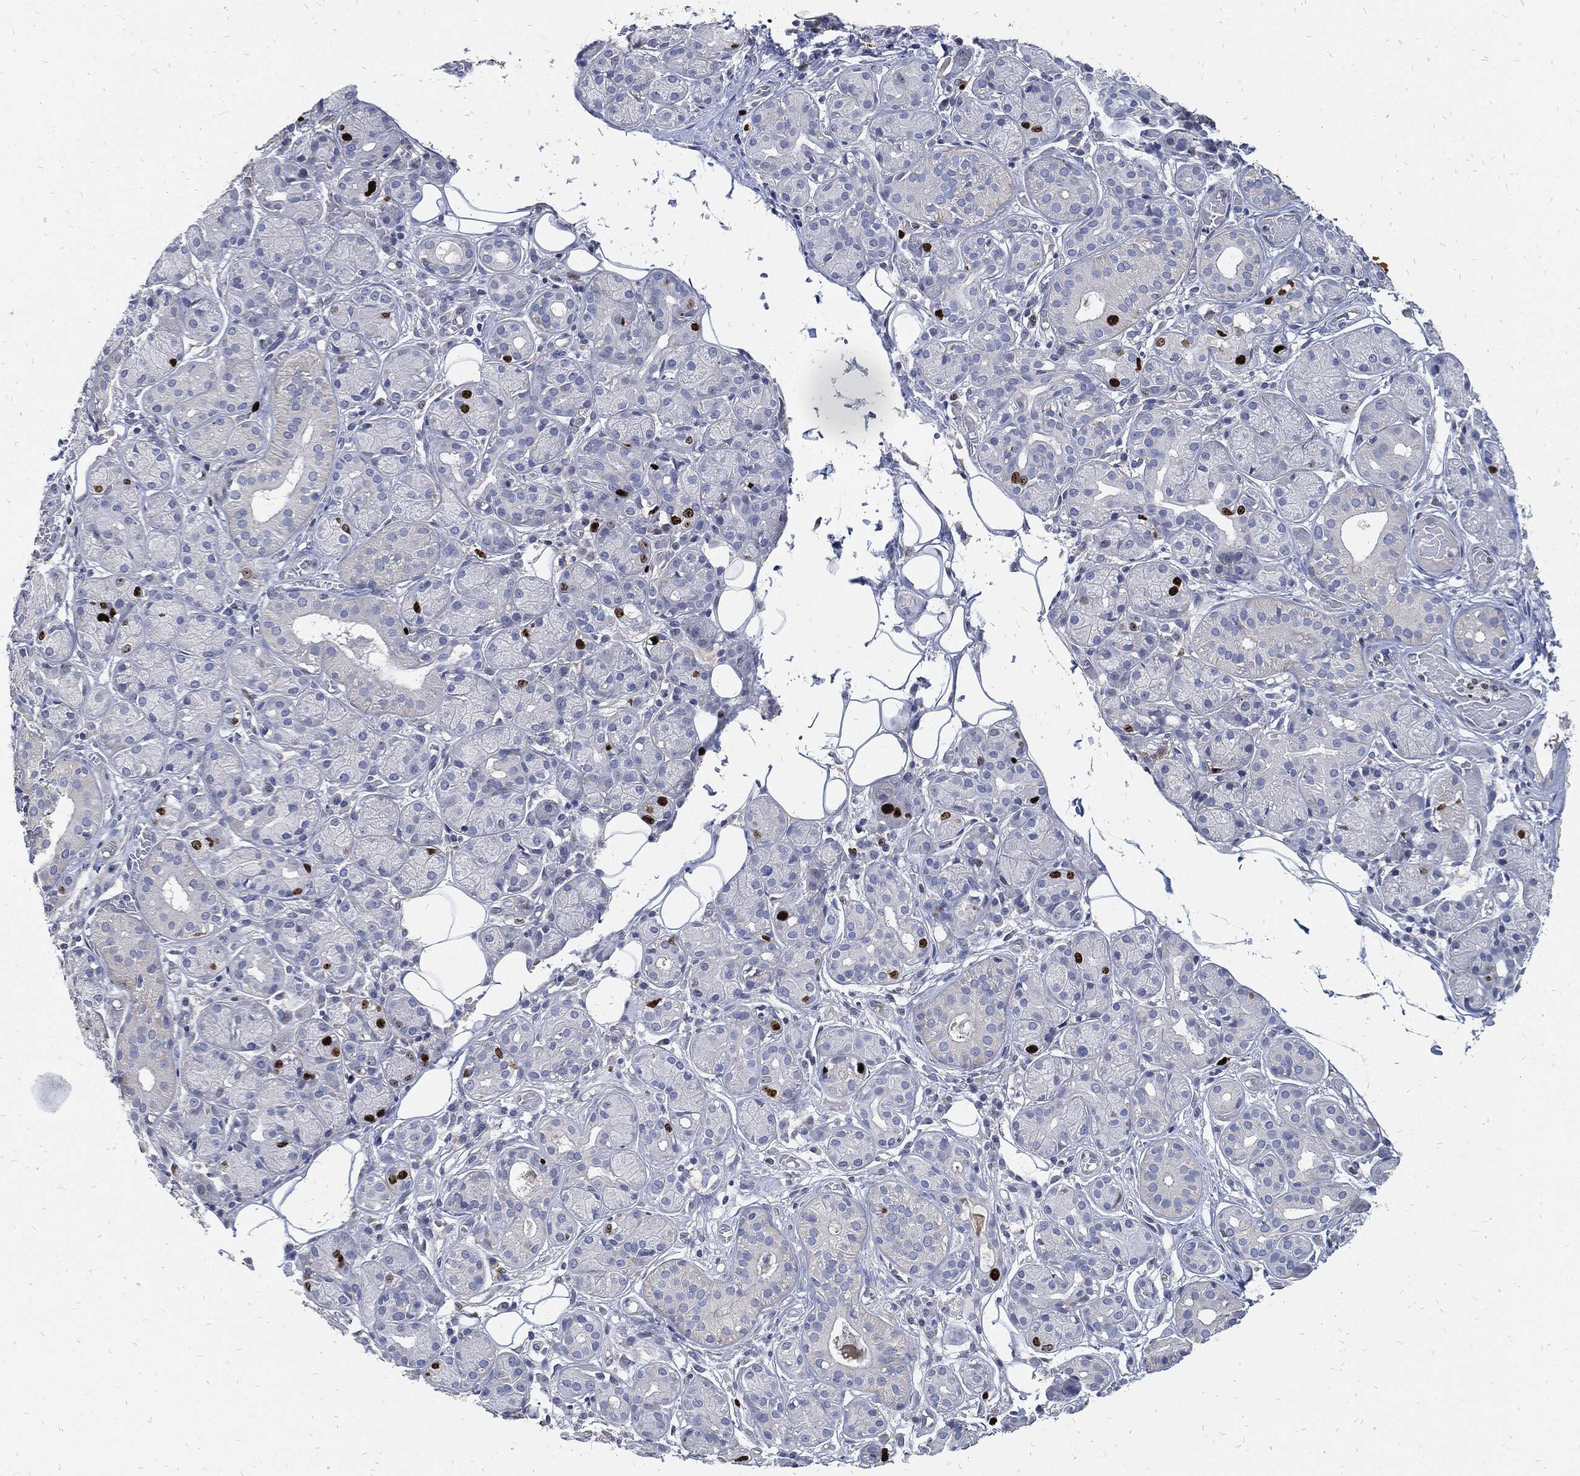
{"staining": {"intensity": "strong", "quantity": "<25%", "location": "nuclear"}, "tissue": "salivary gland", "cell_type": "Glandular cells", "image_type": "normal", "snomed": [{"axis": "morphology", "description": "Normal tissue, NOS"}, {"axis": "topography", "description": "Salivary gland"}], "caption": "Strong nuclear positivity for a protein is seen in about <25% of glandular cells of unremarkable salivary gland using immunohistochemistry.", "gene": "MKI67", "patient": {"sex": "male", "age": 71}}